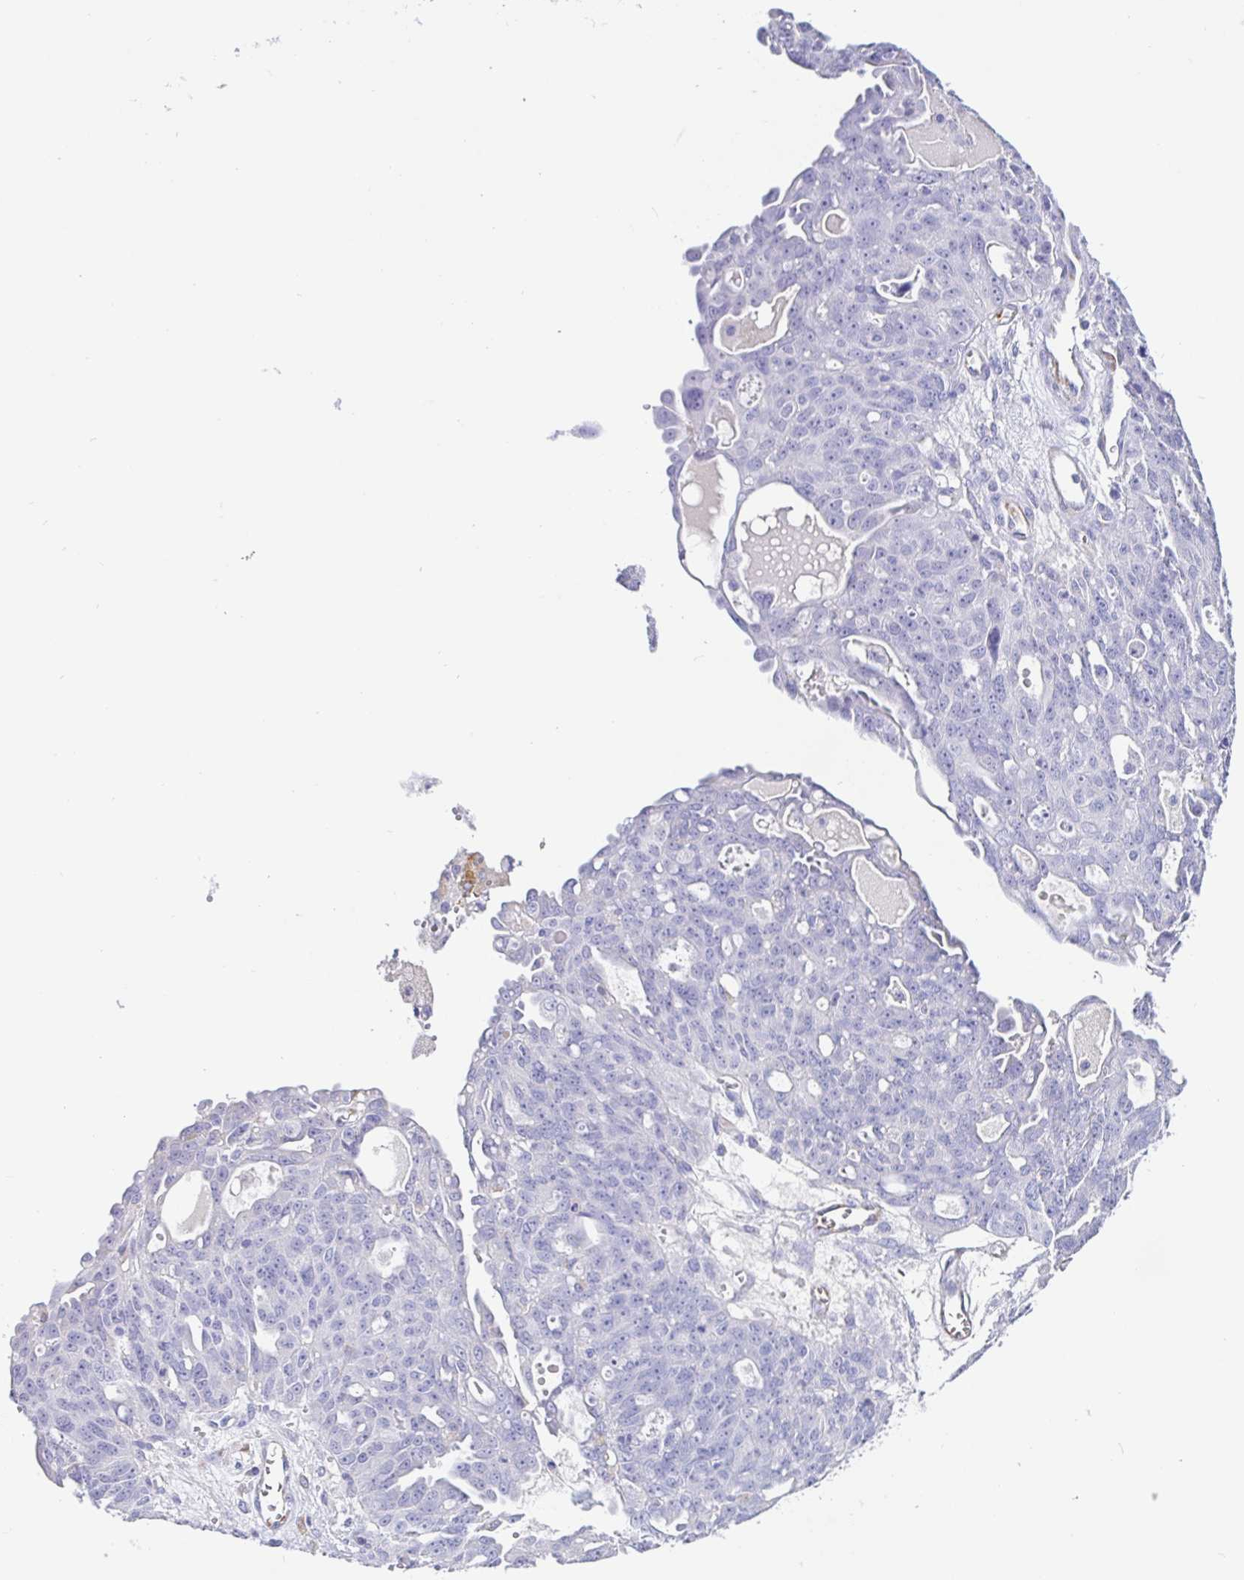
{"staining": {"intensity": "negative", "quantity": "none", "location": "none"}, "tissue": "ovarian cancer", "cell_type": "Tumor cells", "image_type": "cancer", "snomed": [{"axis": "morphology", "description": "Carcinoma, endometroid"}, {"axis": "topography", "description": "Ovary"}], "caption": "DAB immunohistochemical staining of human endometroid carcinoma (ovarian) demonstrates no significant positivity in tumor cells.", "gene": "MAOA", "patient": {"sex": "female", "age": 70}}